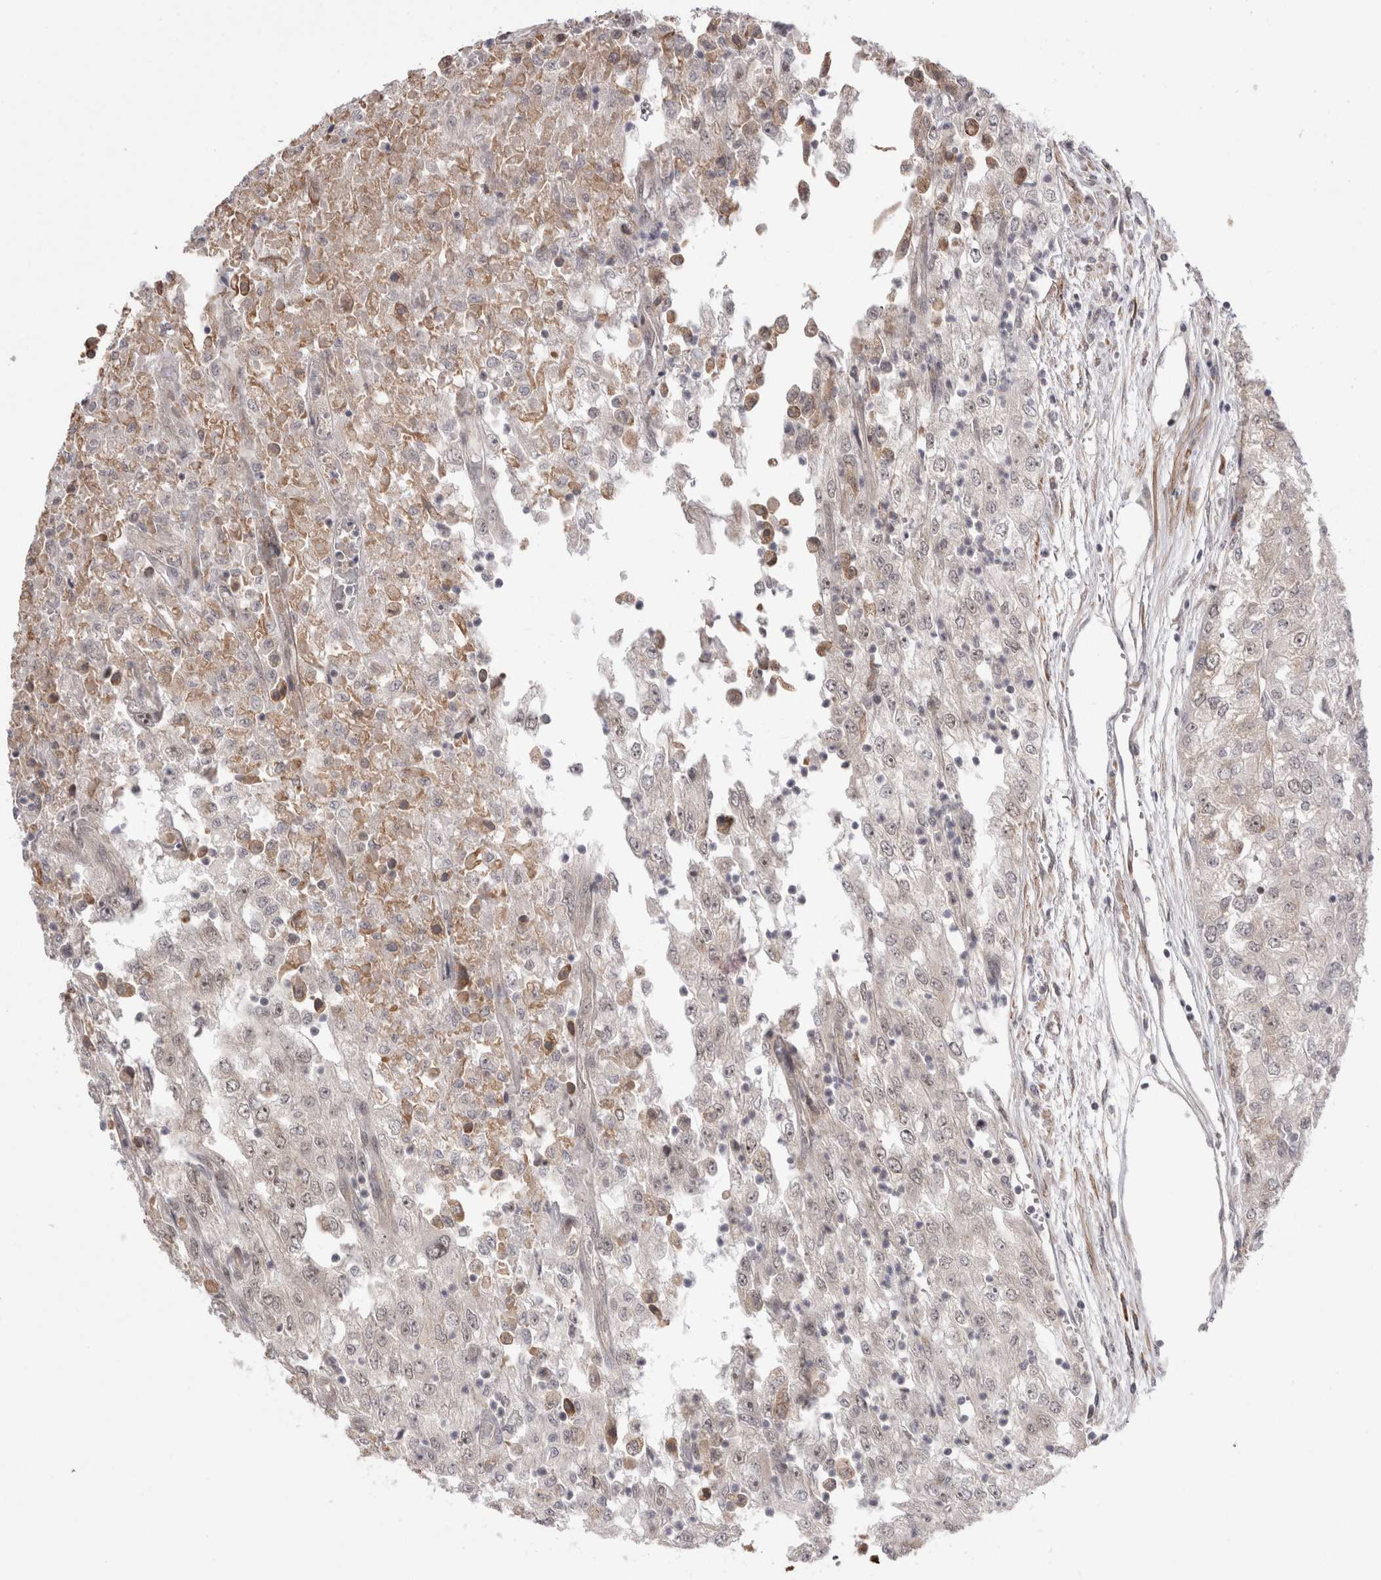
{"staining": {"intensity": "weak", "quantity": "25%-75%", "location": "nuclear"}, "tissue": "renal cancer", "cell_type": "Tumor cells", "image_type": "cancer", "snomed": [{"axis": "morphology", "description": "Adenocarcinoma, NOS"}, {"axis": "topography", "description": "Kidney"}], "caption": "Renal cancer stained with a brown dye exhibits weak nuclear positive staining in approximately 25%-75% of tumor cells.", "gene": "EXOSC4", "patient": {"sex": "female", "age": 54}}